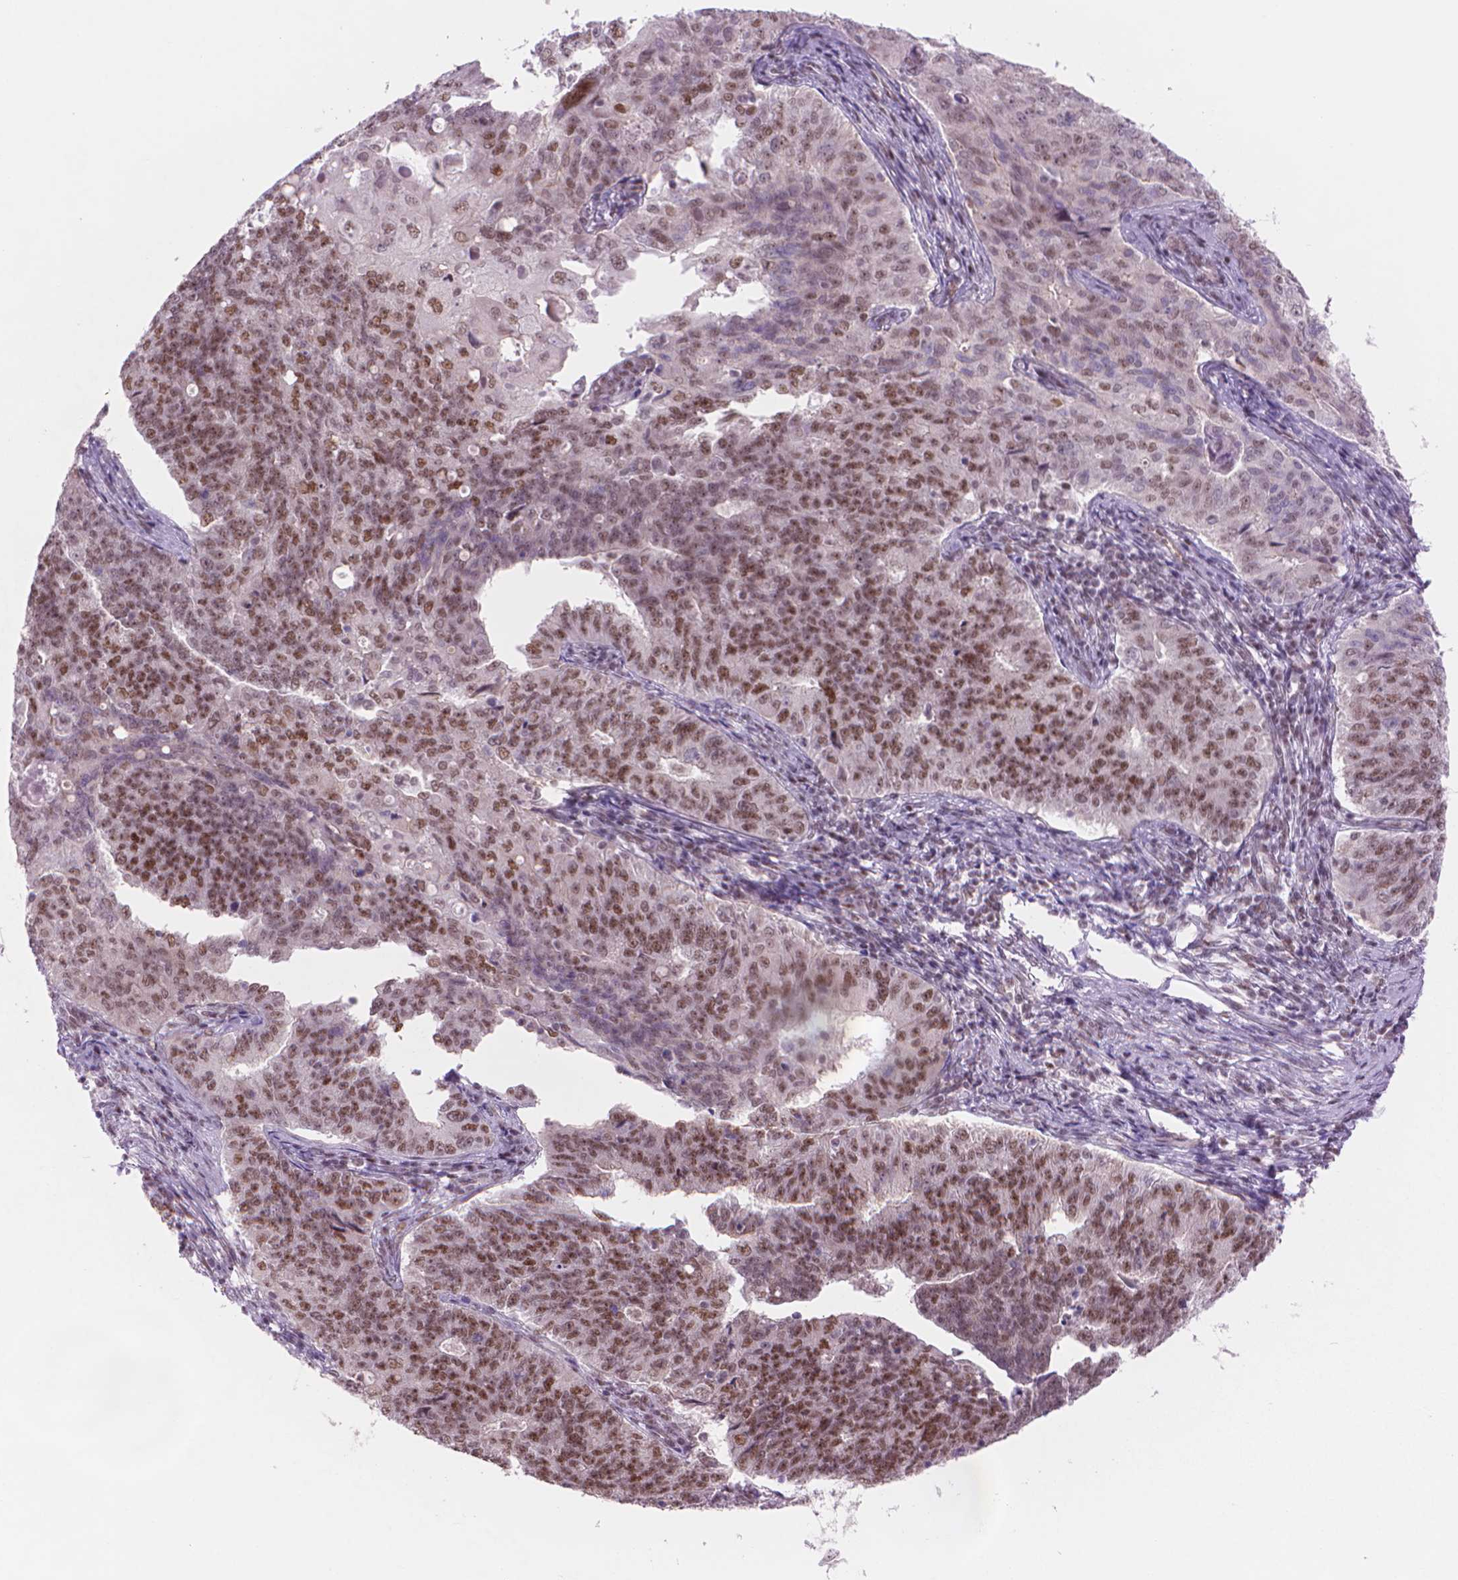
{"staining": {"intensity": "moderate", "quantity": "25%-75%", "location": "nuclear"}, "tissue": "endometrial cancer", "cell_type": "Tumor cells", "image_type": "cancer", "snomed": [{"axis": "morphology", "description": "Adenocarcinoma, NOS"}, {"axis": "topography", "description": "Endometrium"}], "caption": "Immunohistochemical staining of adenocarcinoma (endometrial) shows moderate nuclear protein expression in approximately 25%-75% of tumor cells.", "gene": "POLR3D", "patient": {"sex": "female", "age": 43}}